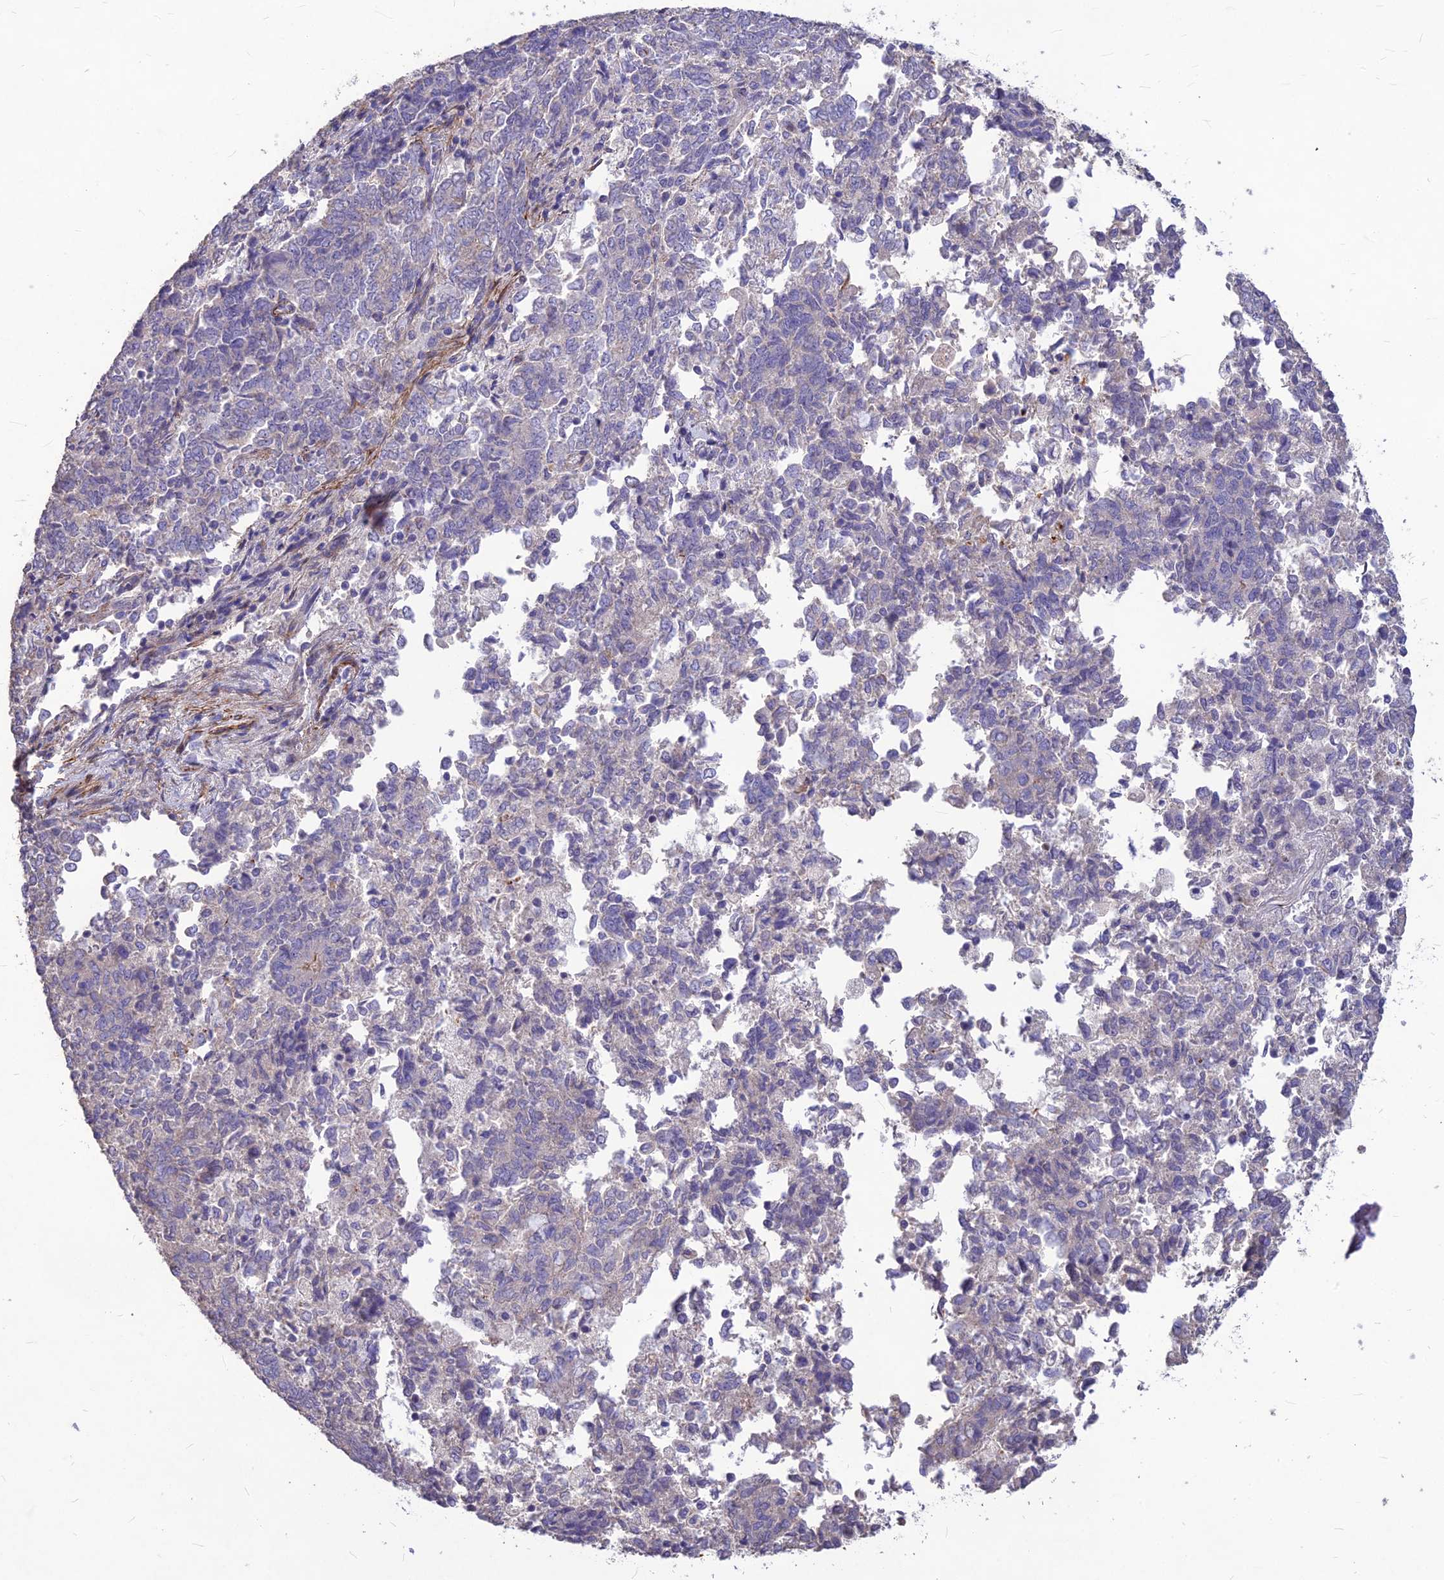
{"staining": {"intensity": "negative", "quantity": "none", "location": "none"}, "tissue": "endometrial cancer", "cell_type": "Tumor cells", "image_type": "cancer", "snomed": [{"axis": "morphology", "description": "Adenocarcinoma, NOS"}, {"axis": "topography", "description": "Endometrium"}], "caption": "There is no significant expression in tumor cells of endometrial cancer. (DAB (3,3'-diaminobenzidine) IHC with hematoxylin counter stain).", "gene": "CLUH", "patient": {"sex": "female", "age": 80}}